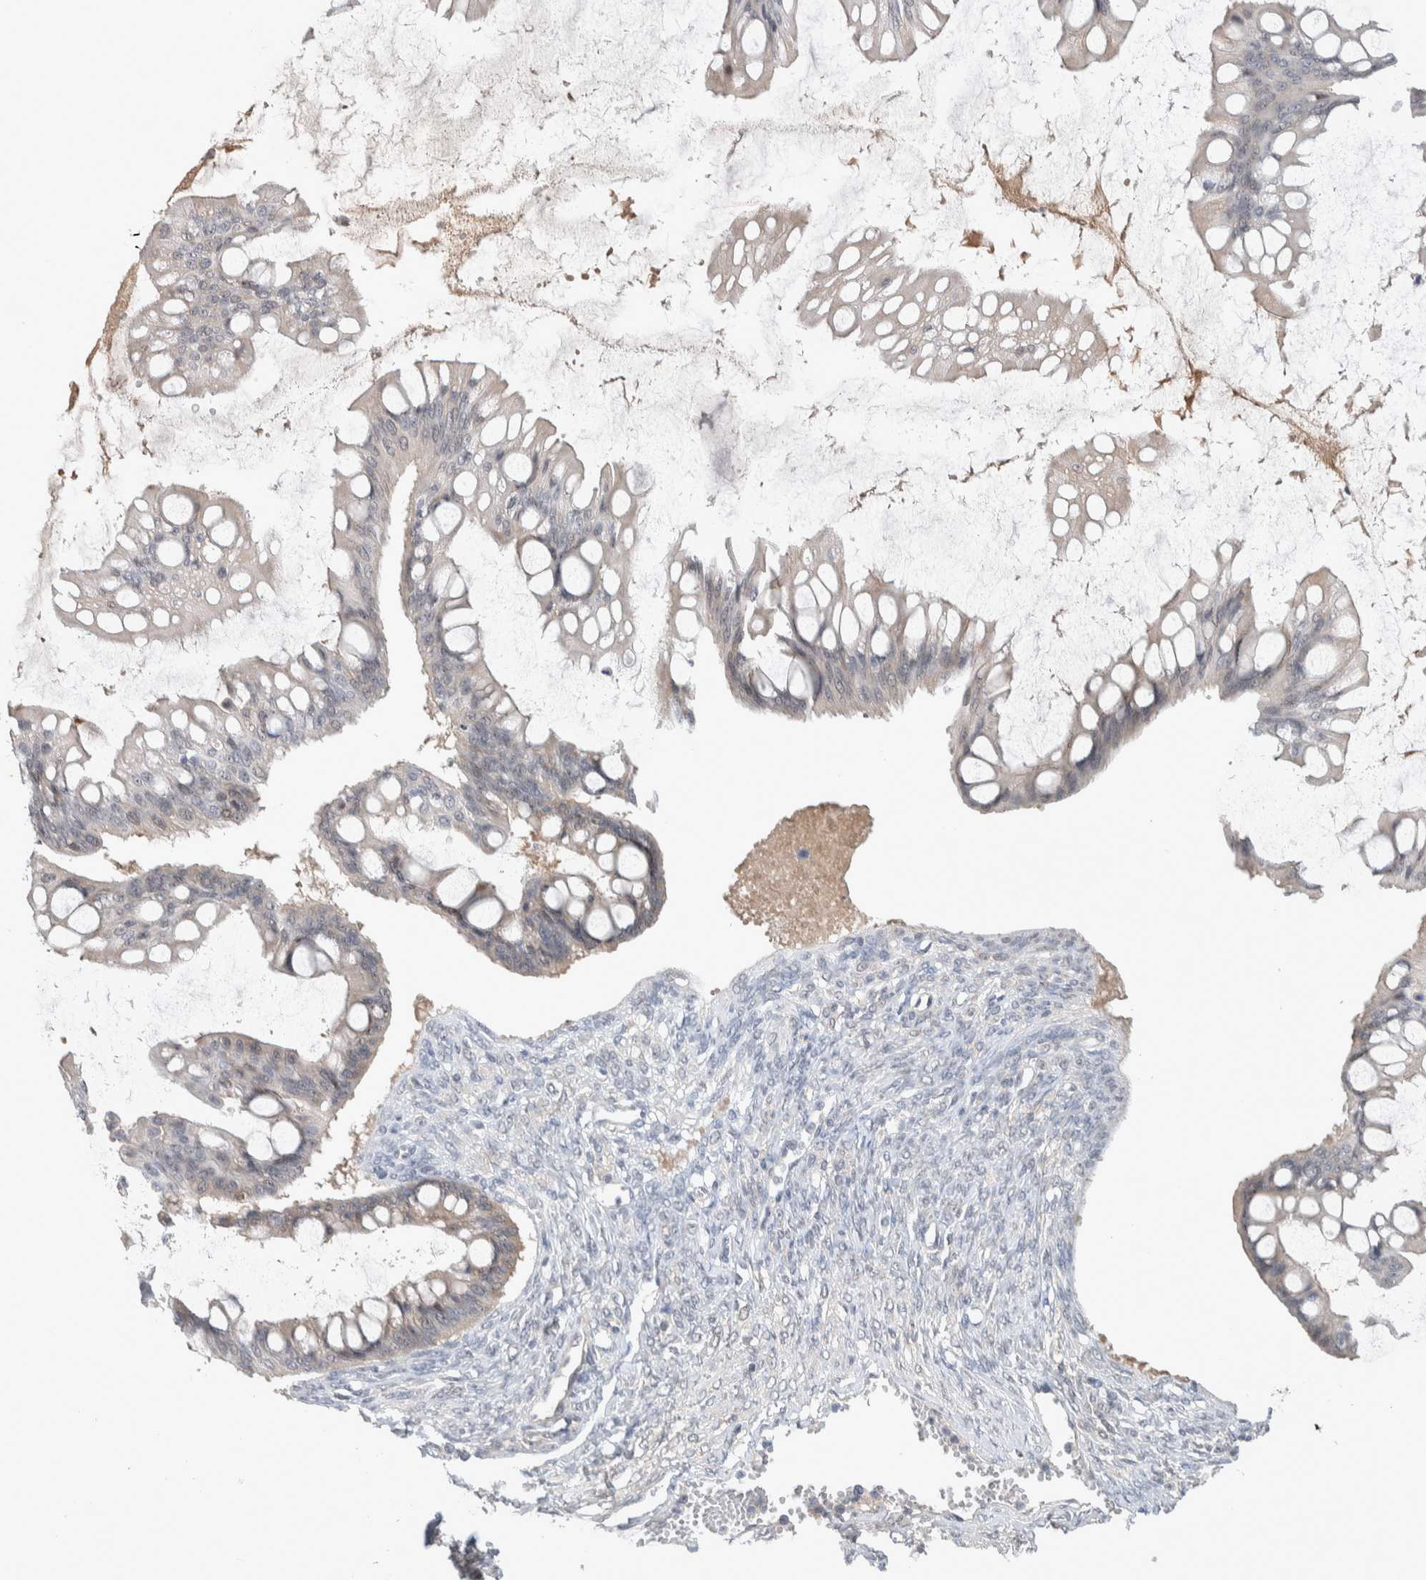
{"staining": {"intensity": "weak", "quantity": "<25%", "location": "cytoplasmic/membranous"}, "tissue": "ovarian cancer", "cell_type": "Tumor cells", "image_type": "cancer", "snomed": [{"axis": "morphology", "description": "Cystadenocarcinoma, mucinous, NOS"}, {"axis": "topography", "description": "Ovary"}], "caption": "This is an IHC micrograph of human ovarian mucinous cystadenocarcinoma. There is no positivity in tumor cells.", "gene": "DEPTOR", "patient": {"sex": "female", "age": 73}}